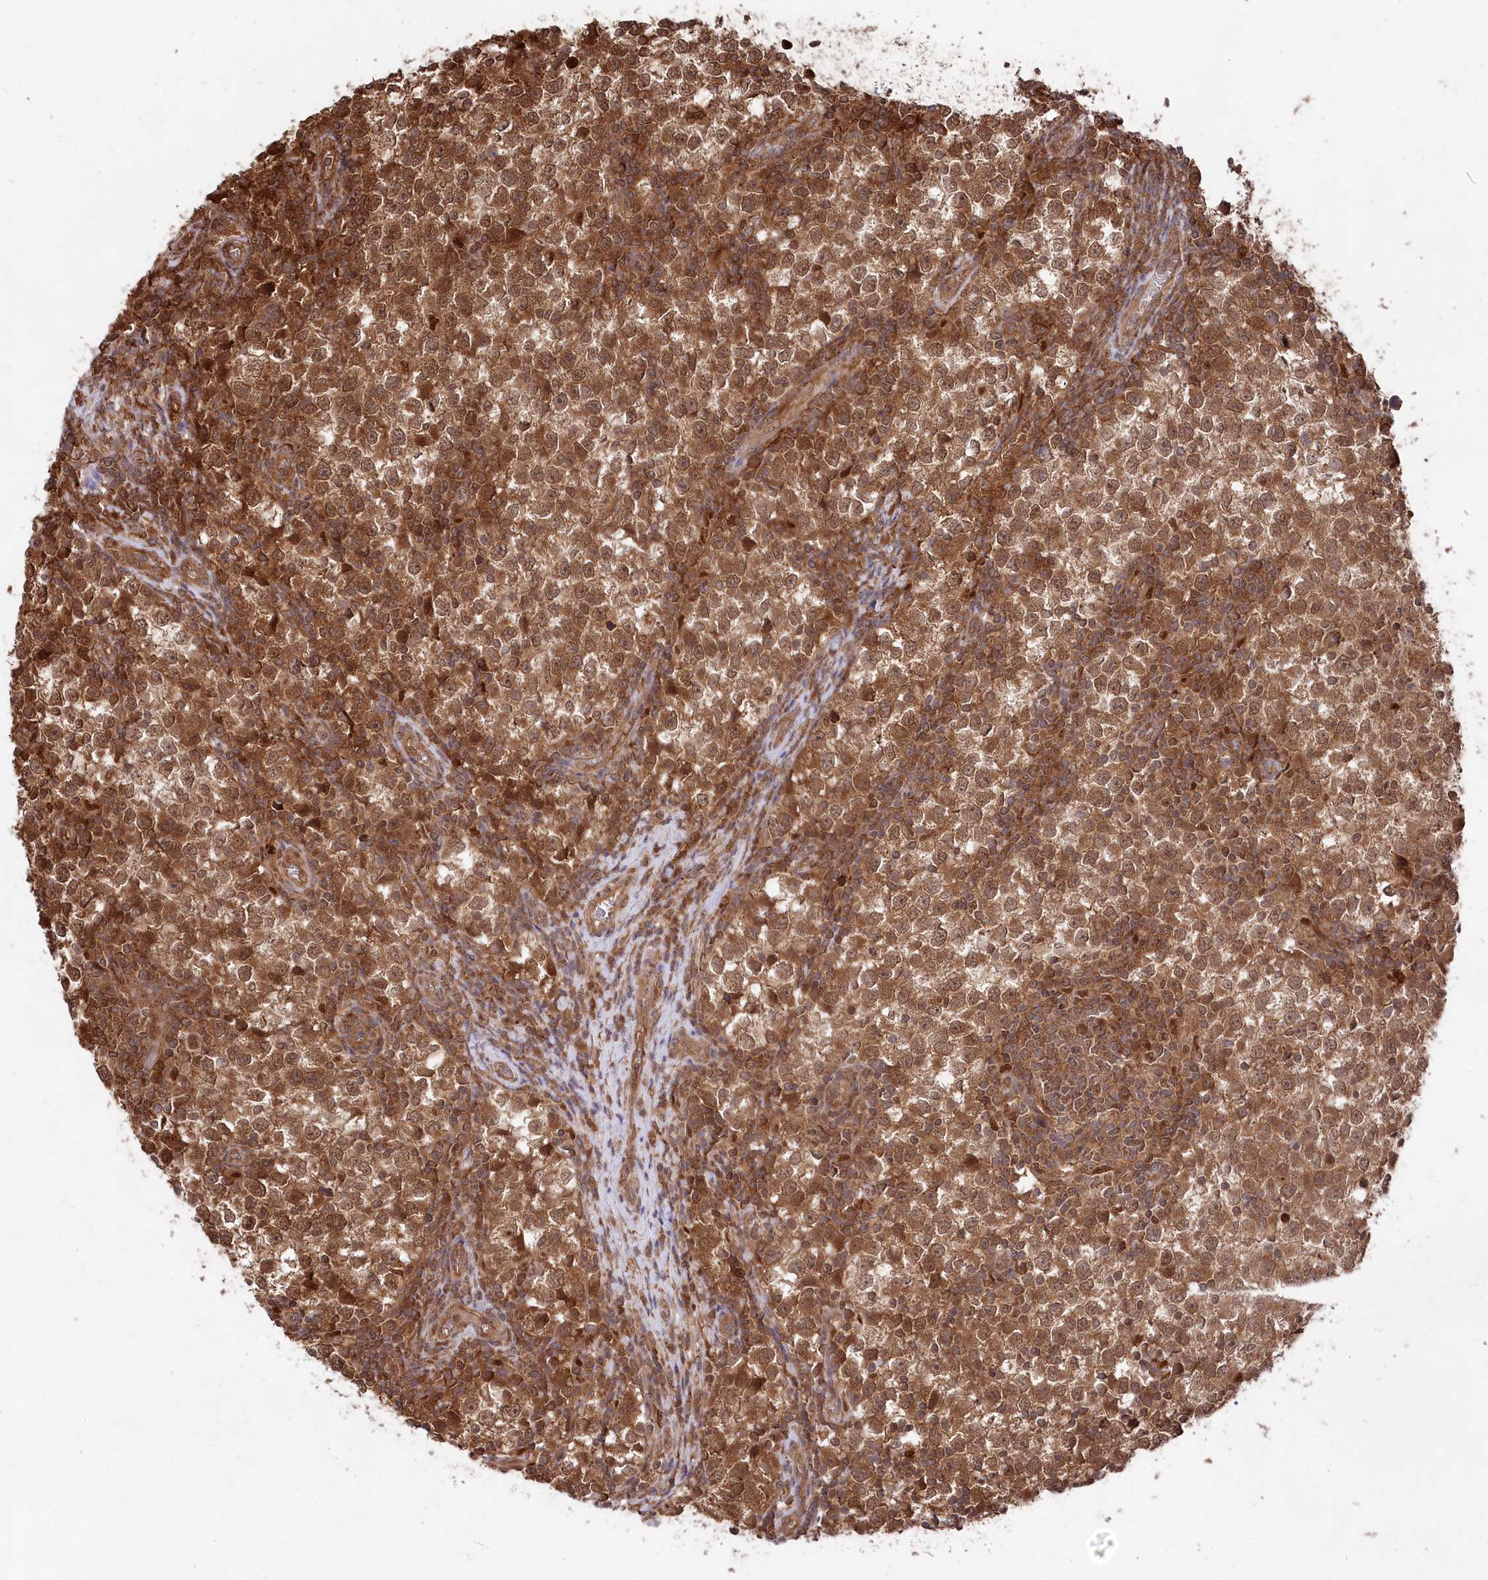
{"staining": {"intensity": "strong", "quantity": ">75%", "location": "cytoplasmic/membranous,nuclear"}, "tissue": "testis cancer", "cell_type": "Tumor cells", "image_type": "cancer", "snomed": [{"axis": "morphology", "description": "Seminoma, NOS"}, {"axis": "topography", "description": "Testis"}], "caption": "Immunohistochemical staining of testis cancer displays high levels of strong cytoplasmic/membranous and nuclear protein expression in approximately >75% of tumor cells. Nuclei are stained in blue.", "gene": "PSMA1", "patient": {"sex": "male", "age": 65}}